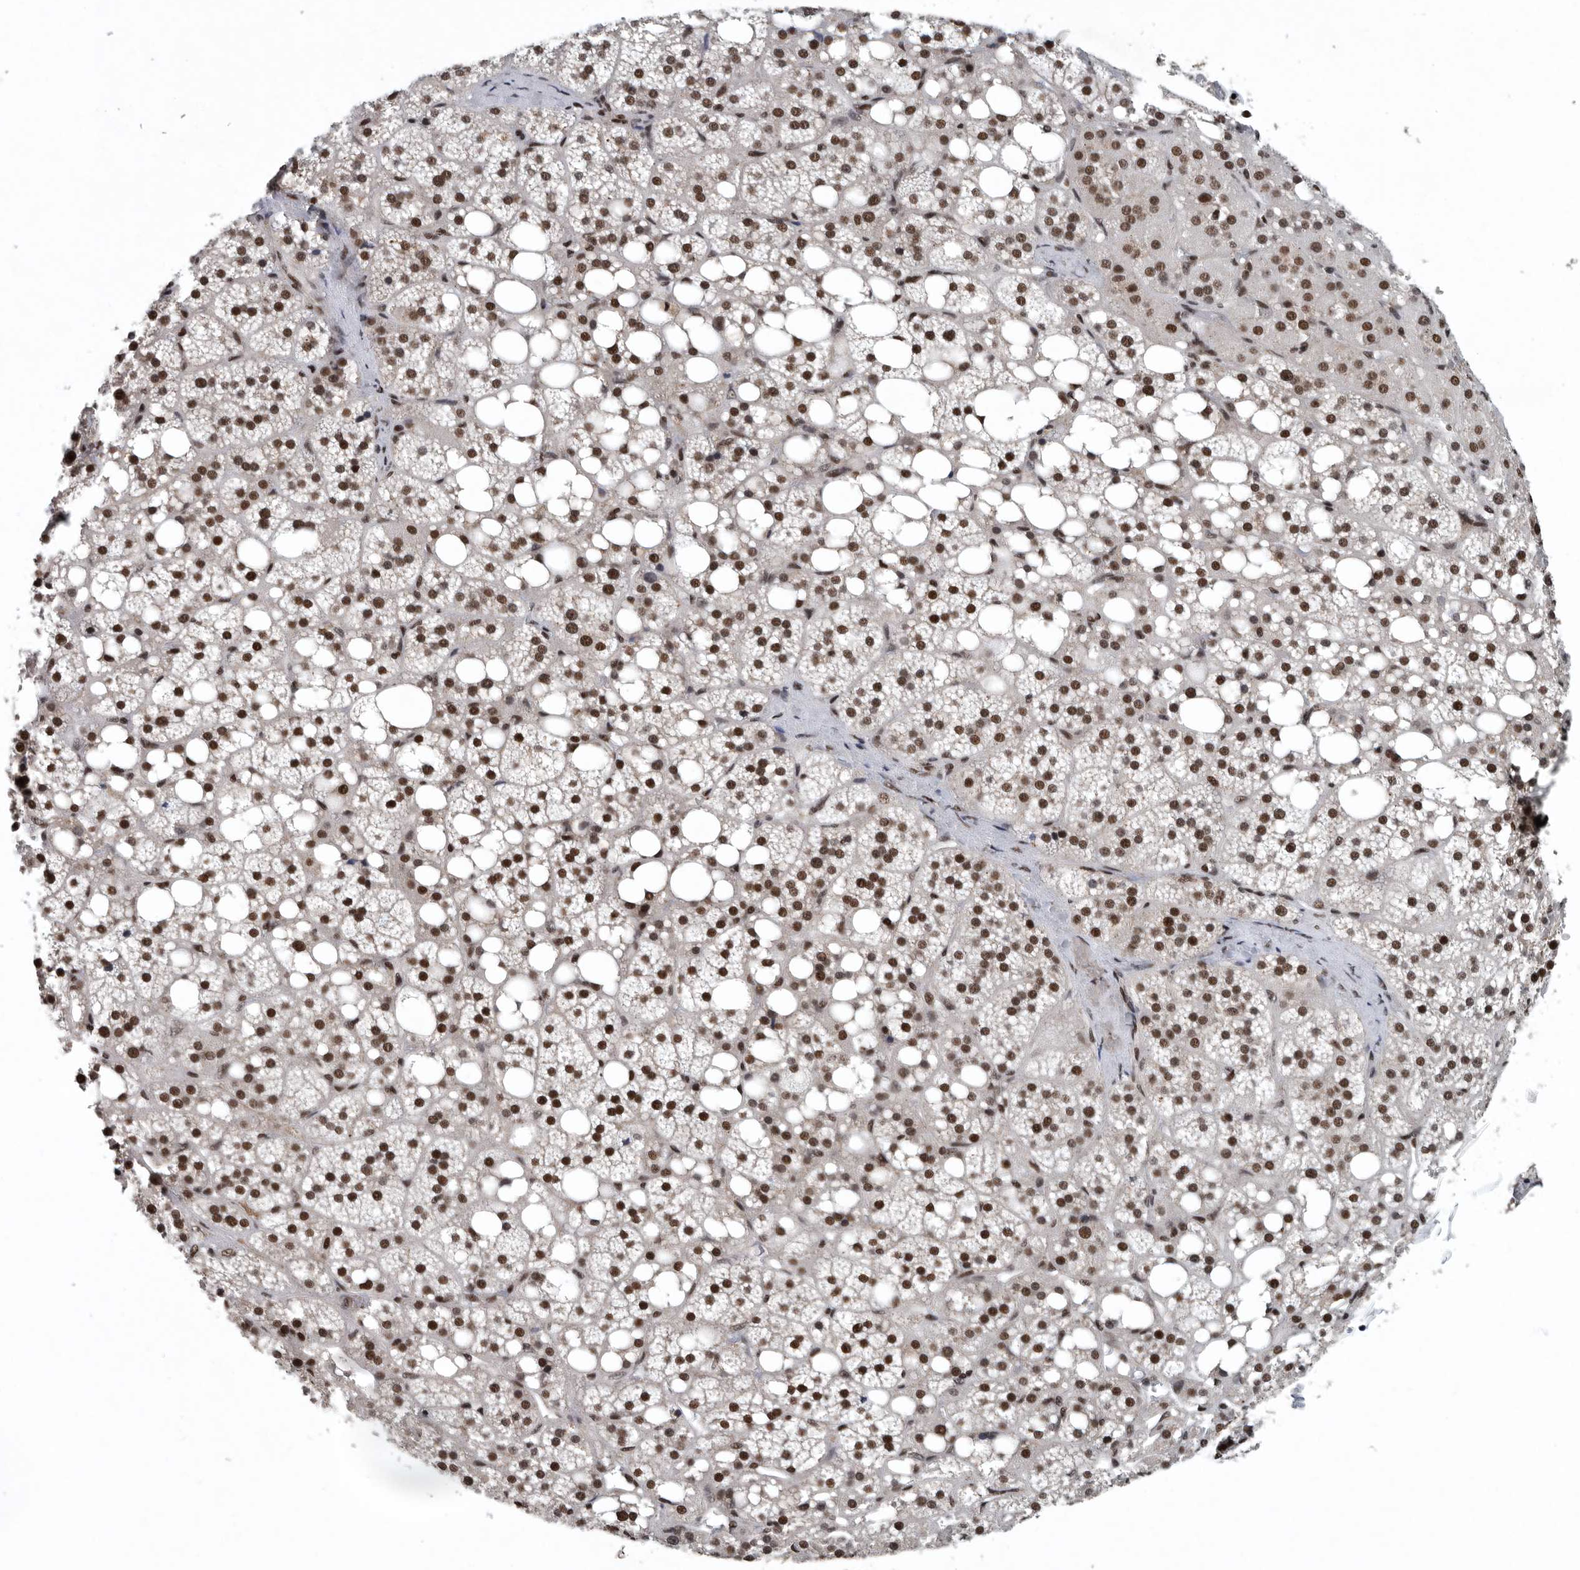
{"staining": {"intensity": "strong", "quantity": ">75%", "location": "nuclear"}, "tissue": "adrenal gland", "cell_type": "Glandular cells", "image_type": "normal", "snomed": [{"axis": "morphology", "description": "Normal tissue, NOS"}, {"axis": "topography", "description": "Adrenal gland"}], "caption": "This image displays immunohistochemistry (IHC) staining of normal adrenal gland, with high strong nuclear positivity in about >75% of glandular cells.", "gene": "SENP7", "patient": {"sex": "female", "age": 59}}